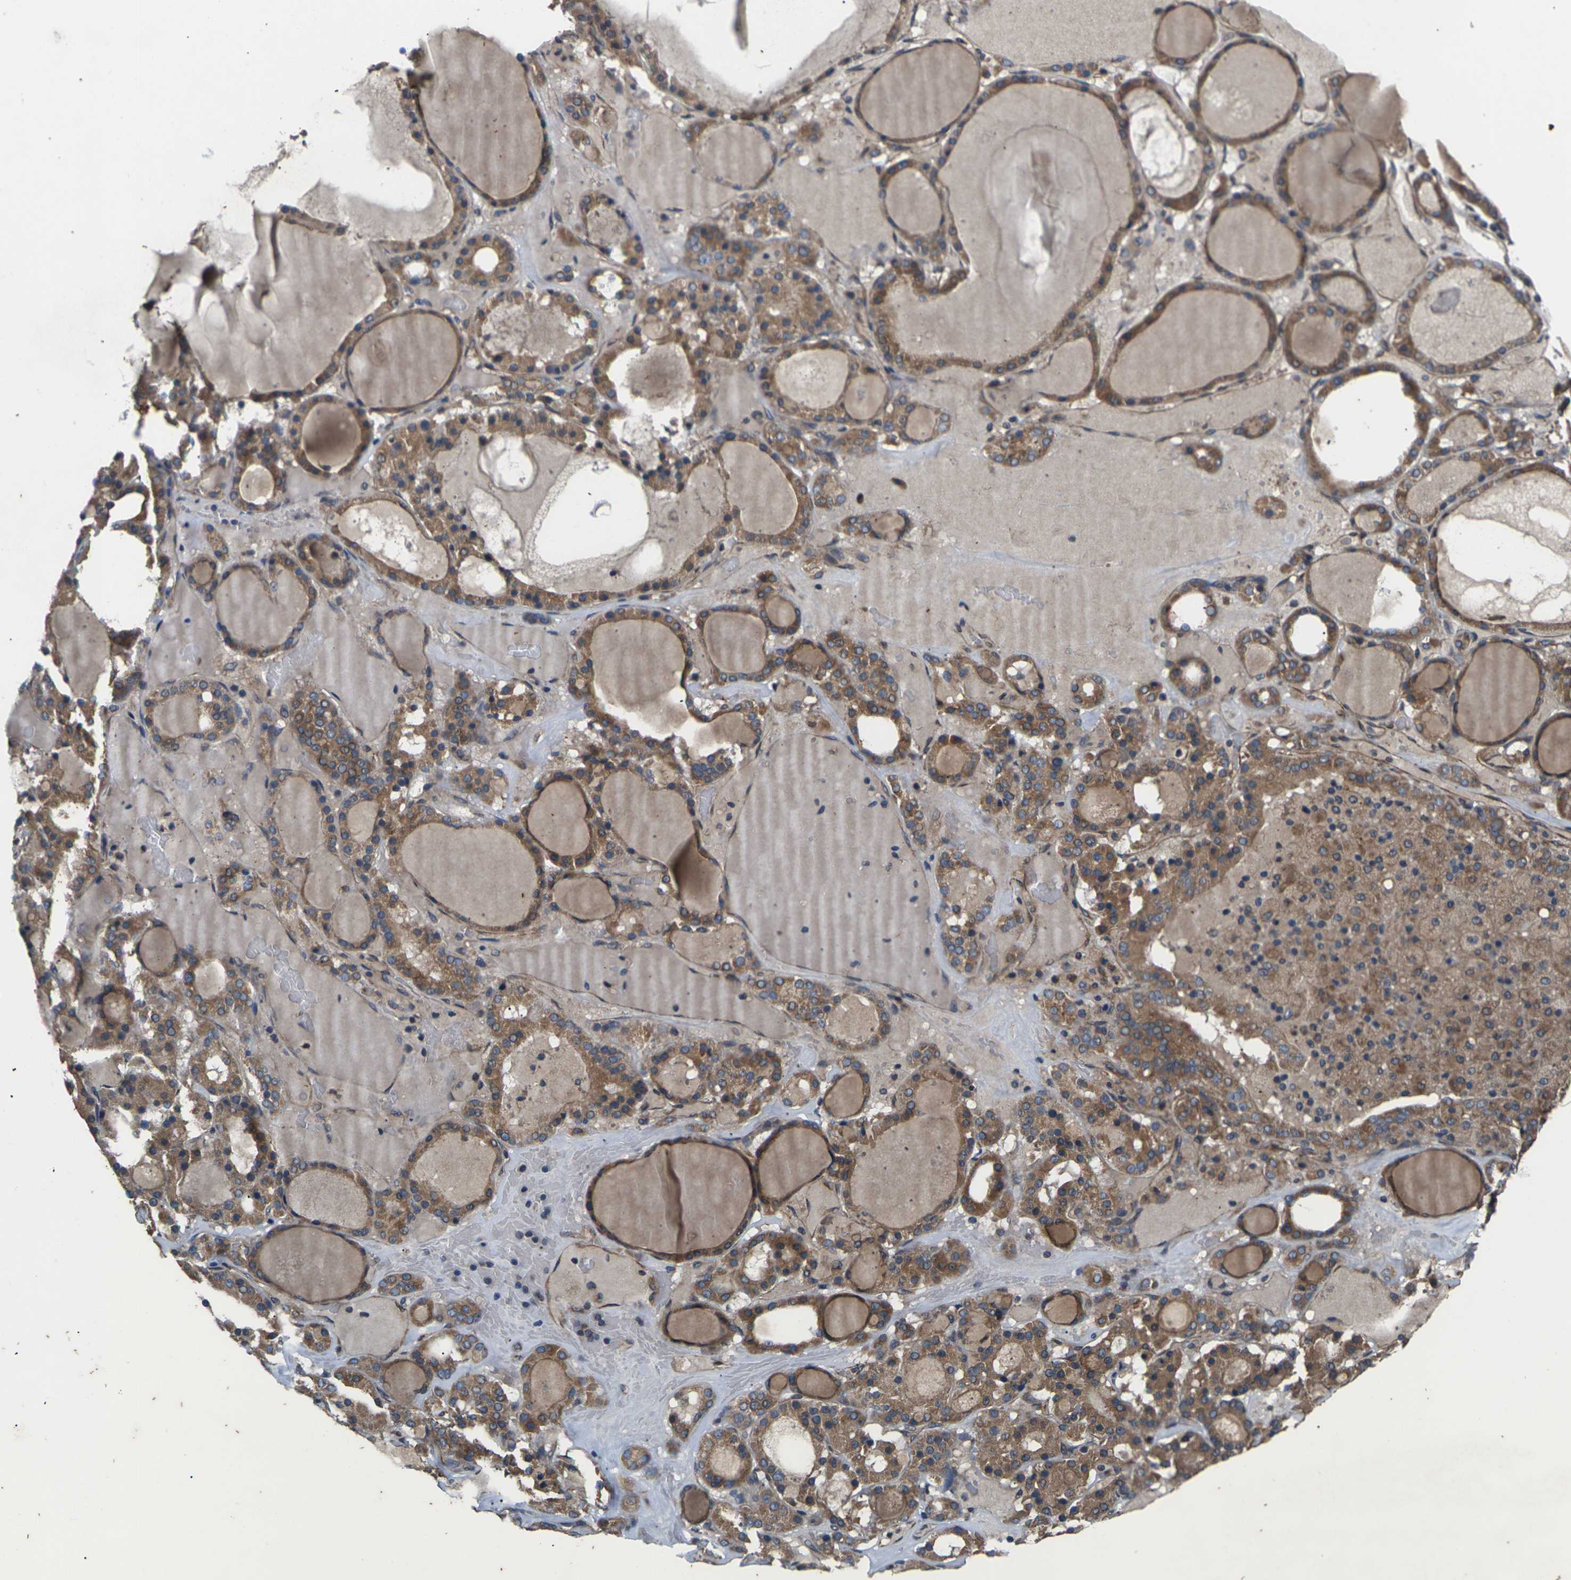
{"staining": {"intensity": "moderate", "quantity": ">75%", "location": "cytoplasmic/membranous"}, "tissue": "thyroid gland", "cell_type": "Glandular cells", "image_type": "normal", "snomed": [{"axis": "morphology", "description": "Normal tissue, NOS"}, {"axis": "morphology", "description": "Carcinoma, NOS"}, {"axis": "topography", "description": "Thyroid gland"}], "caption": "DAB immunohistochemical staining of benign human thyroid gland reveals moderate cytoplasmic/membranous protein expression in about >75% of glandular cells. (IHC, brightfield microscopy, high magnification).", "gene": "DKK2", "patient": {"sex": "female", "age": 86}}